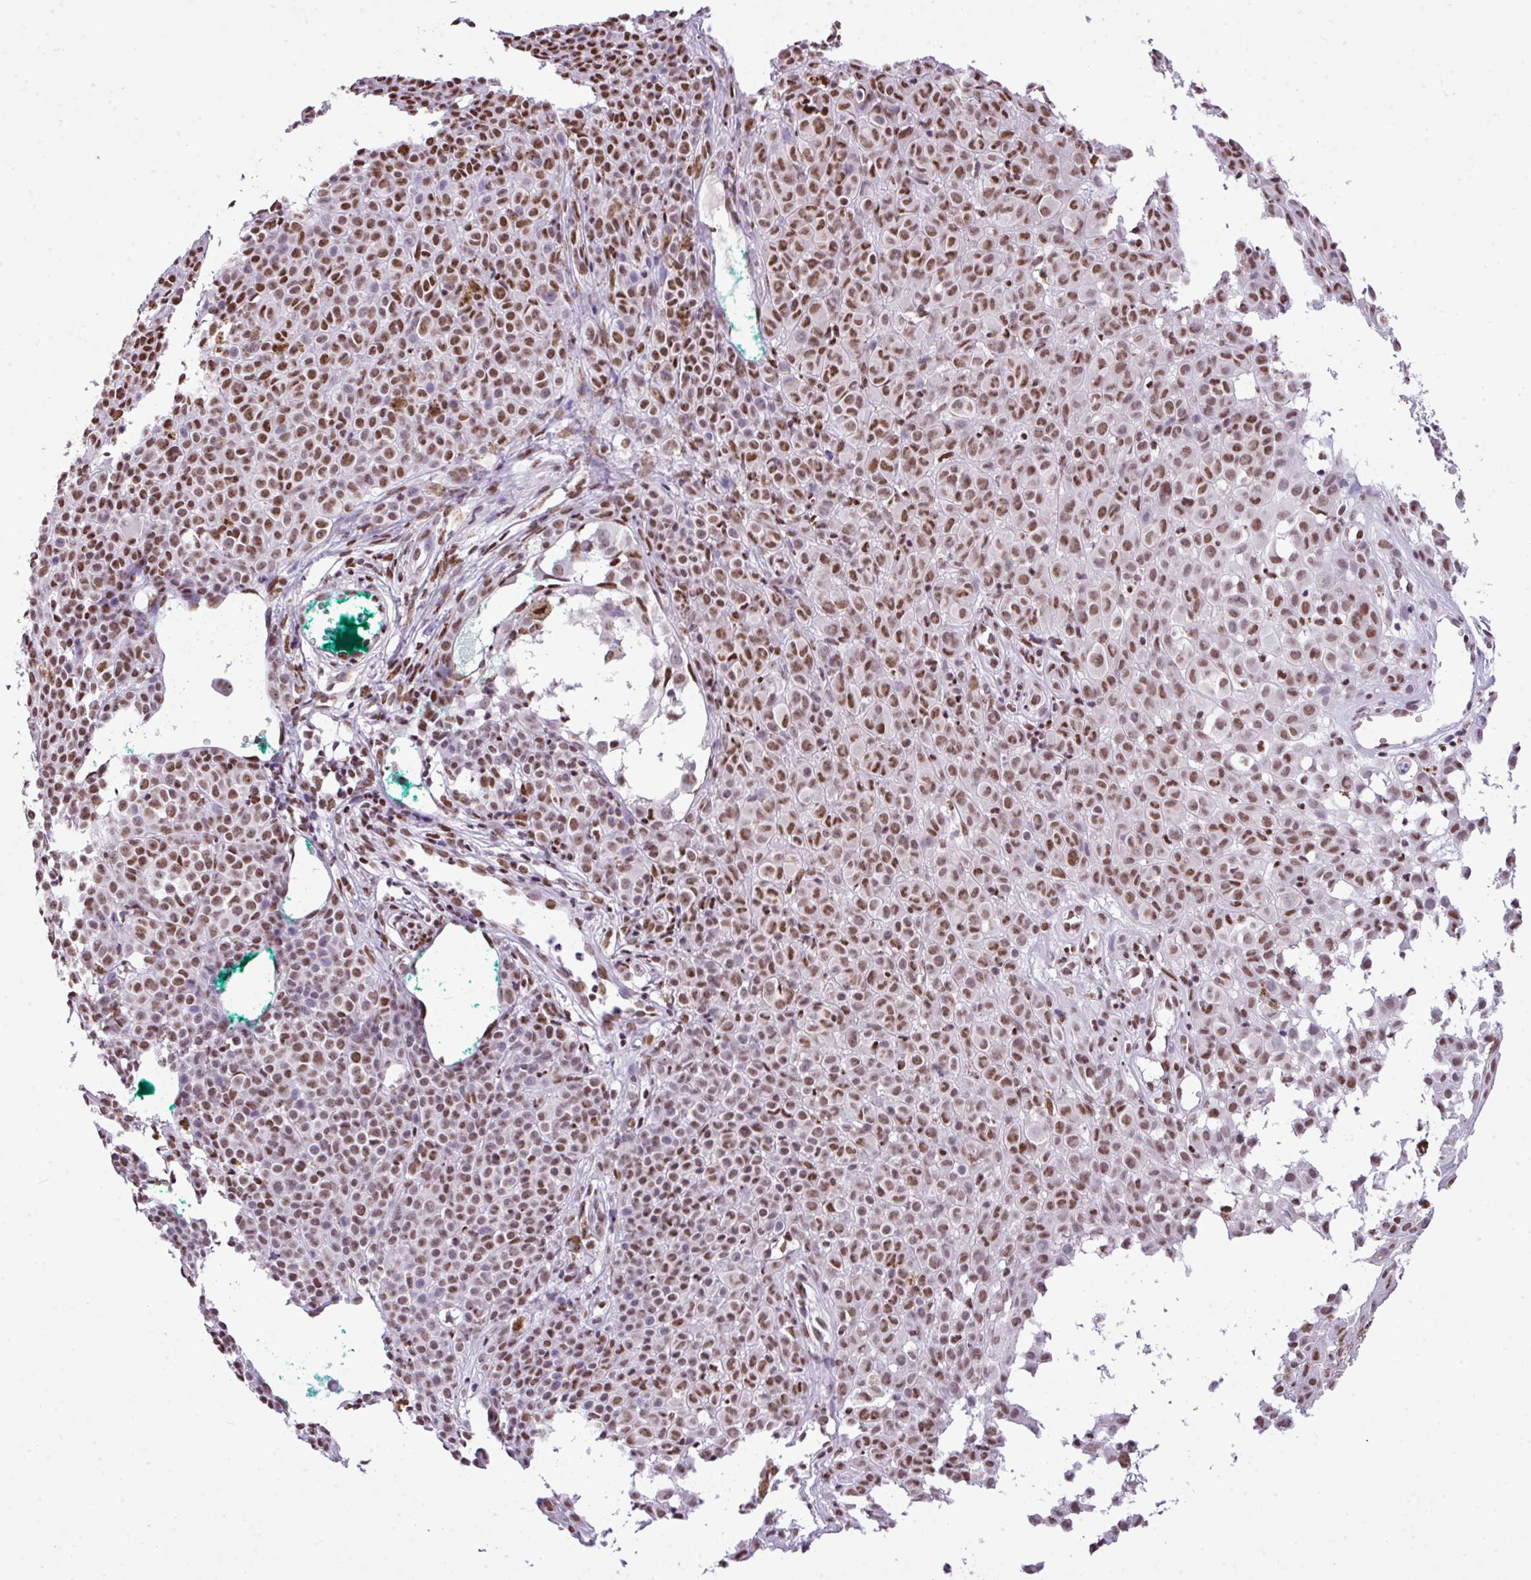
{"staining": {"intensity": "moderate", "quantity": ">75%", "location": "nuclear"}, "tissue": "melanoma", "cell_type": "Tumor cells", "image_type": "cancer", "snomed": [{"axis": "morphology", "description": "Malignant melanoma, NOS"}, {"axis": "topography", "description": "Skin of leg"}], "caption": "Malignant melanoma tissue displays moderate nuclear staining in approximately >75% of tumor cells", "gene": "RARG", "patient": {"sex": "female", "age": 72}}